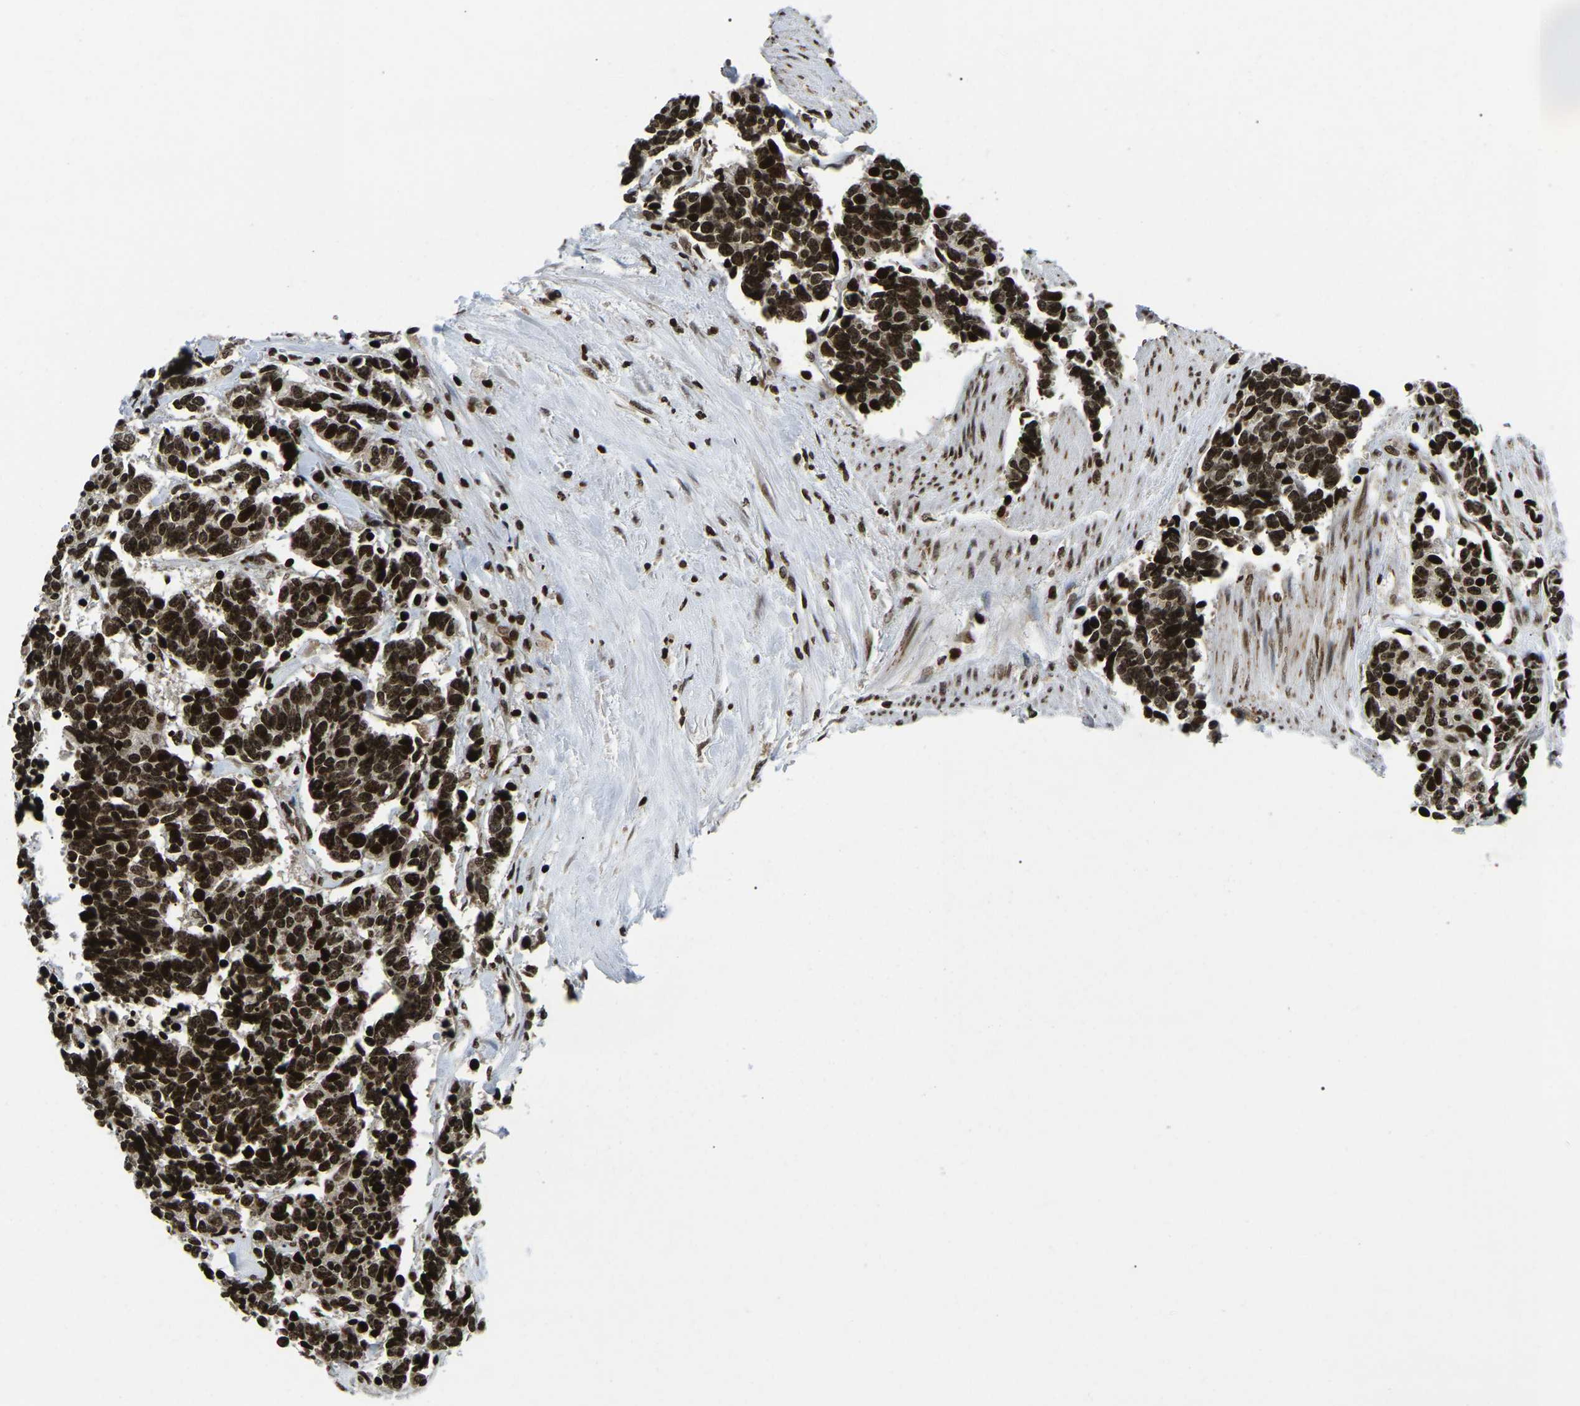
{"staining": {"intensity": "strong", "quantity": ">75%", "location": "nuclear"}, "tissue": "carcinoid", "cell_type": "Tumor cells", "image_type": "cancer", "snomed": [{"axis": "morphology", "description": "Carcinoma, NOS"}, {"axis": "morphology", "description": "Carcinoid, malignant, NOS"}, {"axis": "topography", "description": "Urinary bladder"}], "caption": "Immunohistochemistry (DAB (3,3'-diaminobenzidine)) staining of carcinoma exhibits strong nuclear protein expression in about >75% of tumor cells. (DAB = brown stain, brightfield microscopy at high magnification).", "gene": "LRRC61", "patient": {"sex": "male", "age": 57}}